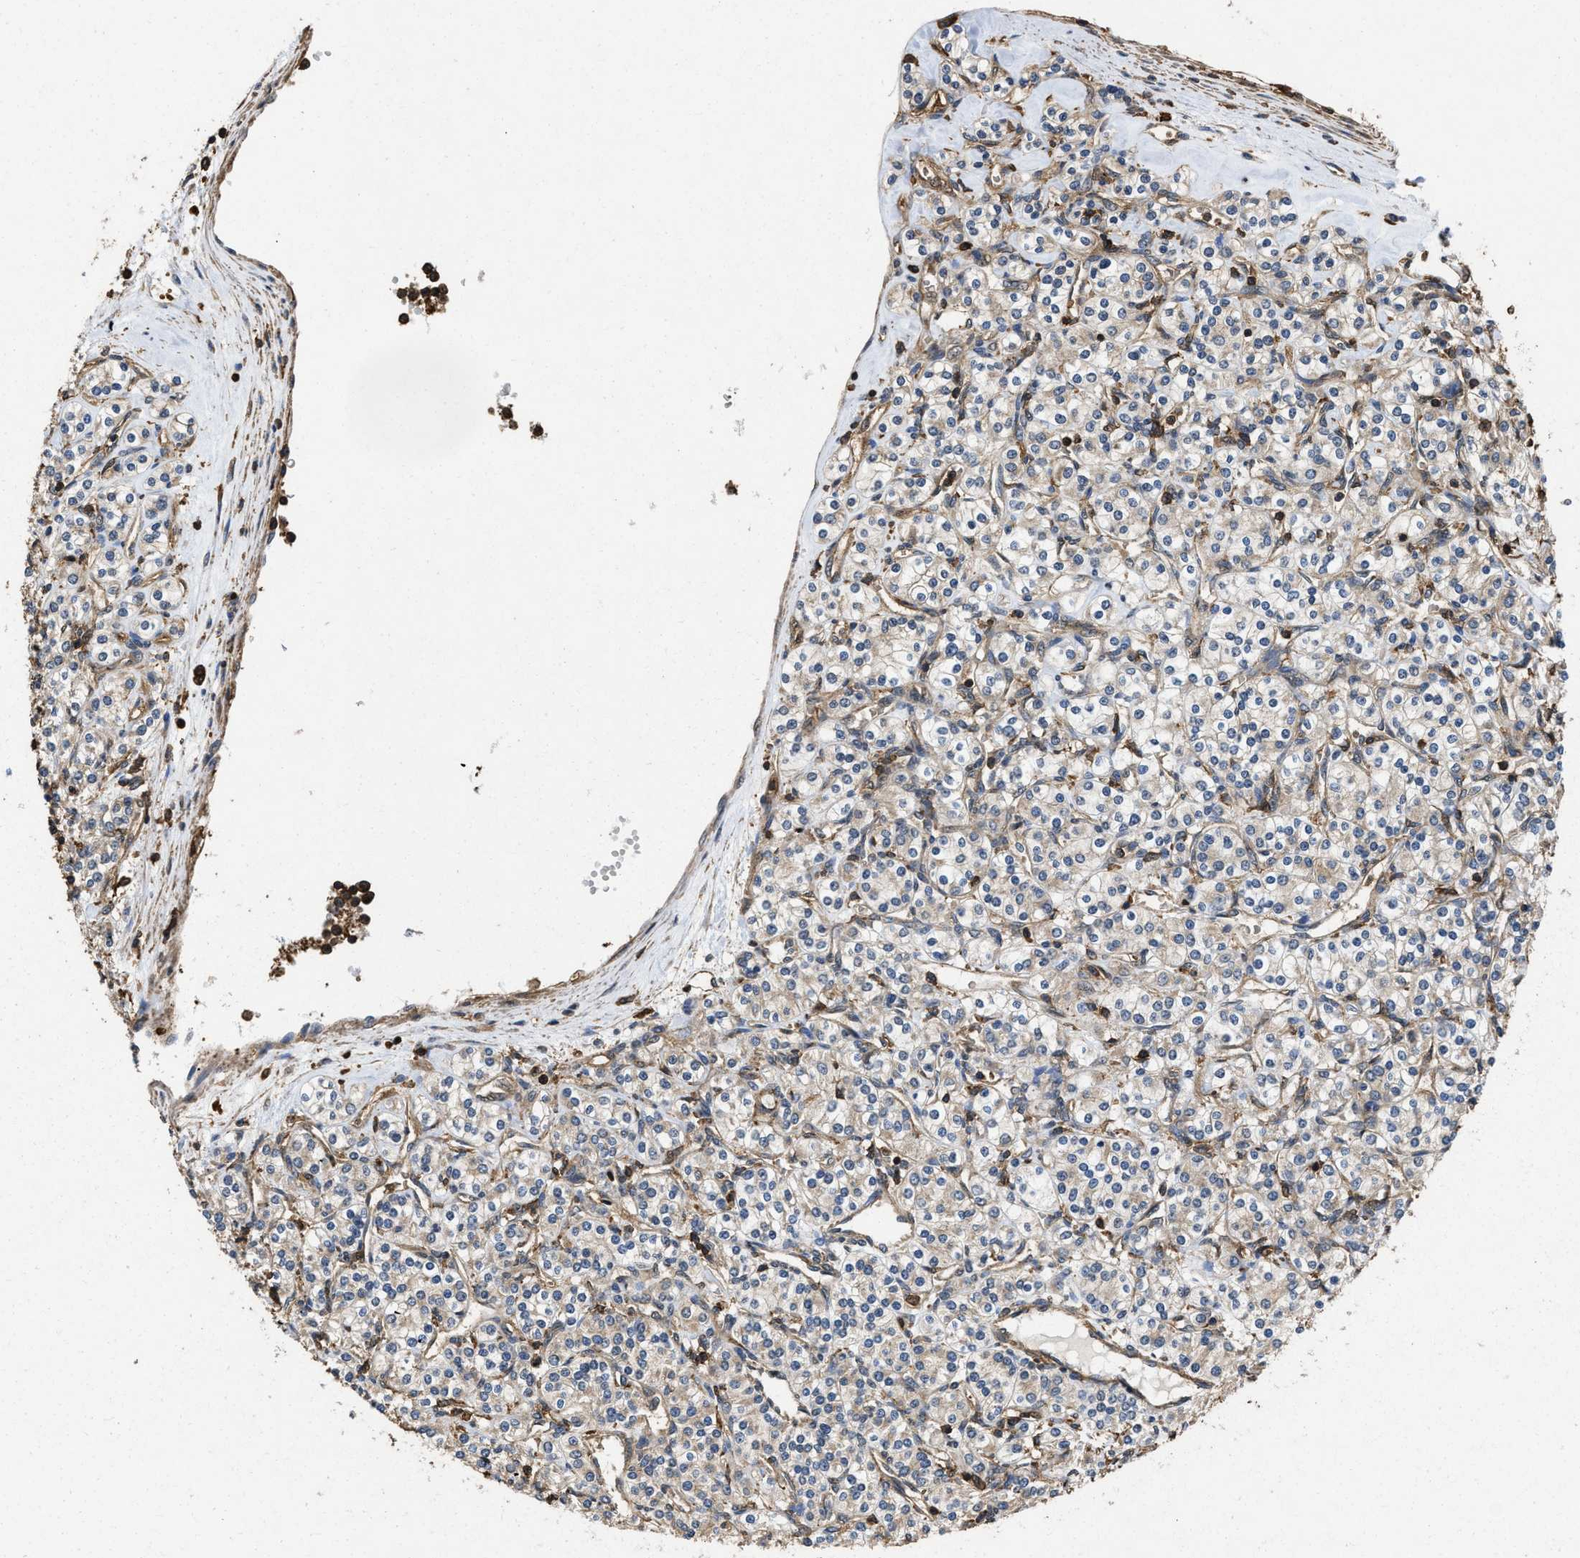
{"staining": {"intensity": "weak", "quantity": "25%-75%", "location": "cytoplasmic/membranous"}, "tissue": "renal cancer", "cell_type": "Tumor cells", "image_type": "cancer", "snomed": [{"axis": "morphology", "description": "Adenocarcinoma, NOS"}, {"axis": "topography", "description": "Kidney"}], "caption": "Immunohistochemical staining of human renal cancer (adenocarcinoma) displays low levels of weak cytoplasmic/membranous protein positivity in approximately 25%-75% of tumor cells.", "gene": "LINGO2", "patient": {"sex": "male", "age": 77}}